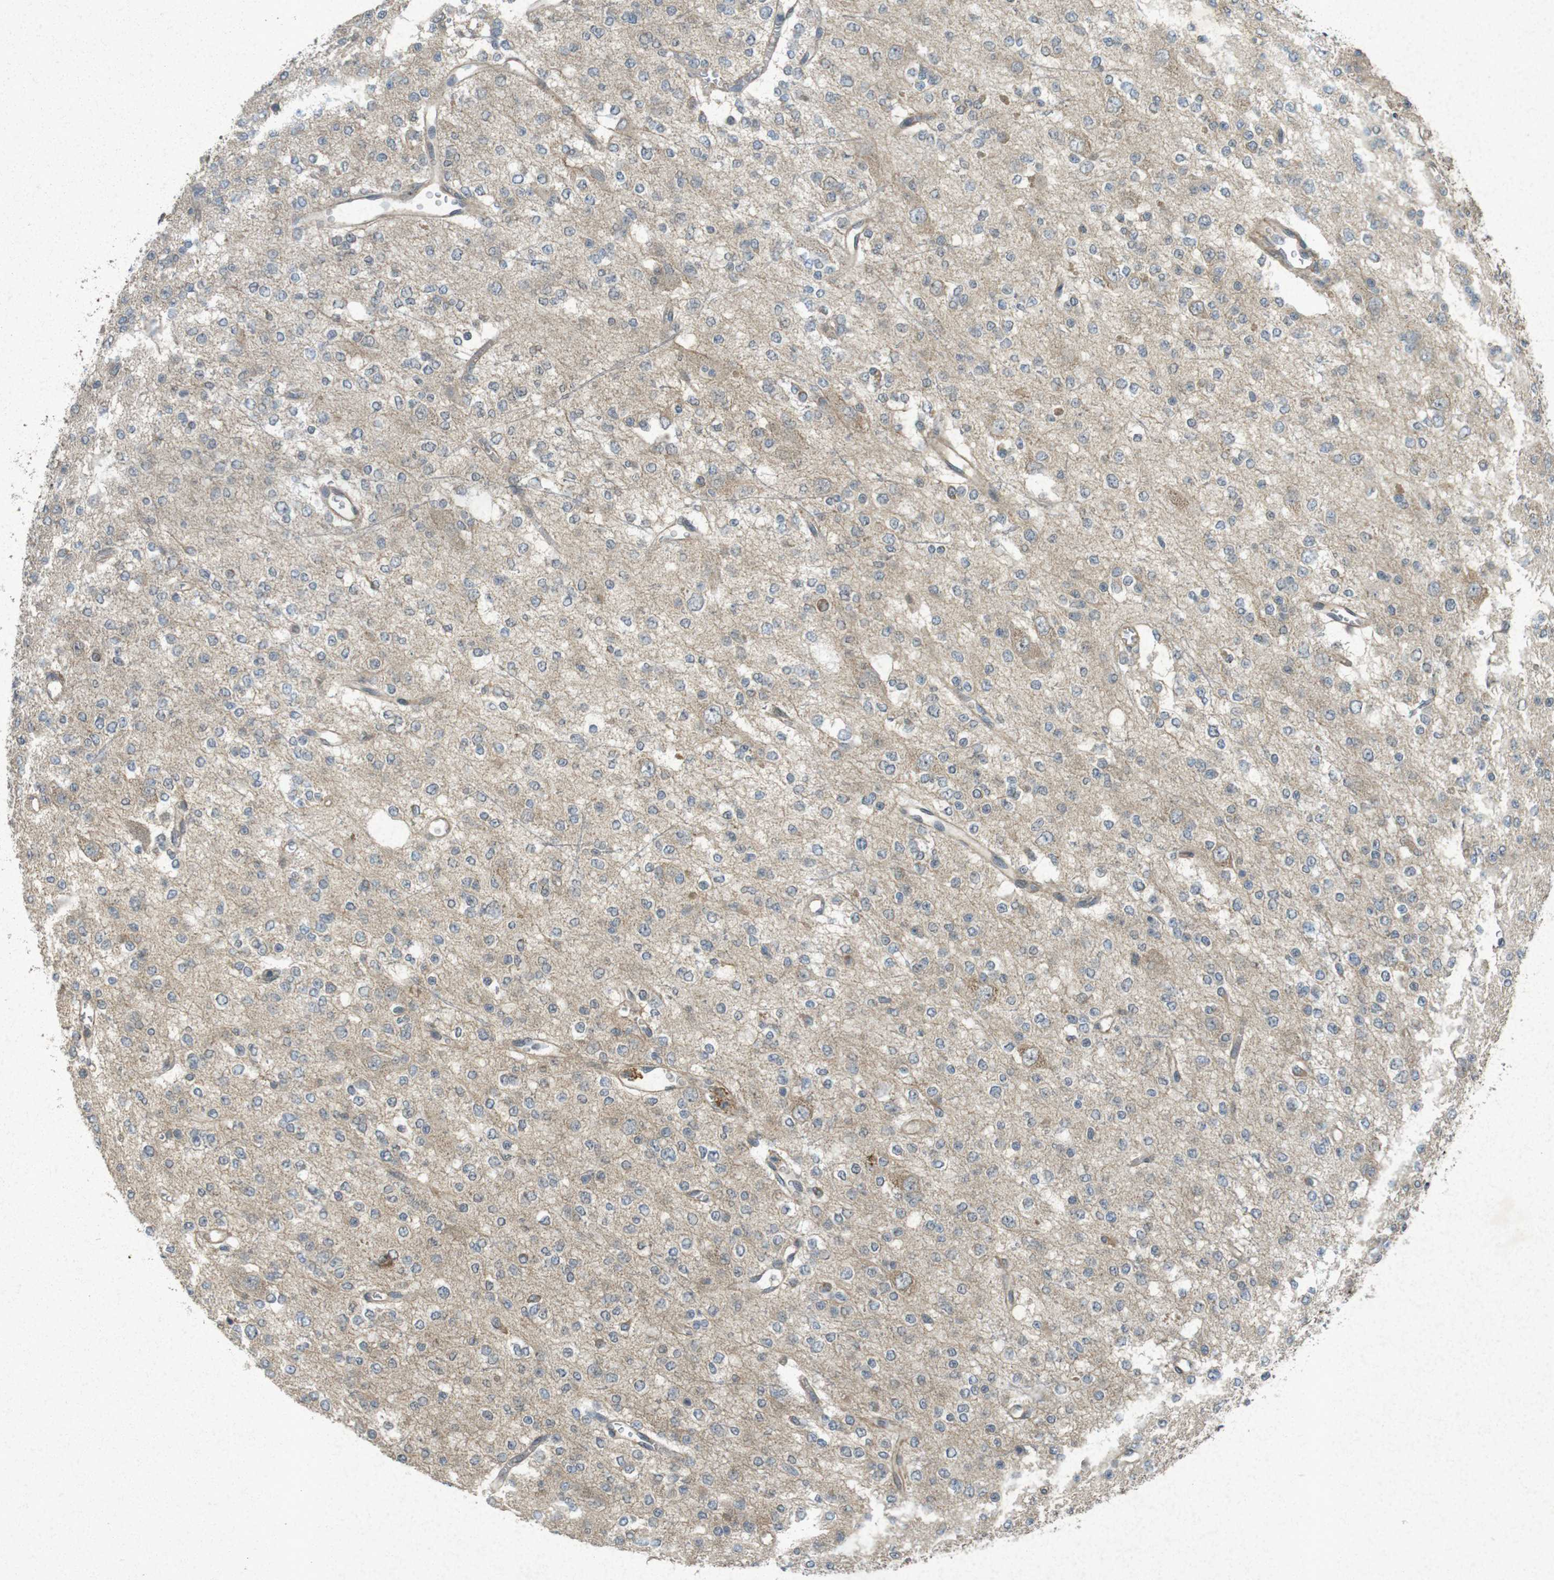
{"staining": {"intensity": "negative", "quantity": "none", "location": "none"}, "tissue": "glioma", "cell_type": "Tumor cells", "image_type": "cancer", "snomed": [{"axis": "morphology", "description": "Glioma, malignant, Low grade"}, {"axis": "topography", "description": "Brain"}], "caption": "The image shows no significant positivity in tumor cells of malignant glioma (low-grade).", "gene": "FLCN", "patient": {"sex": "male", "age": 38}}